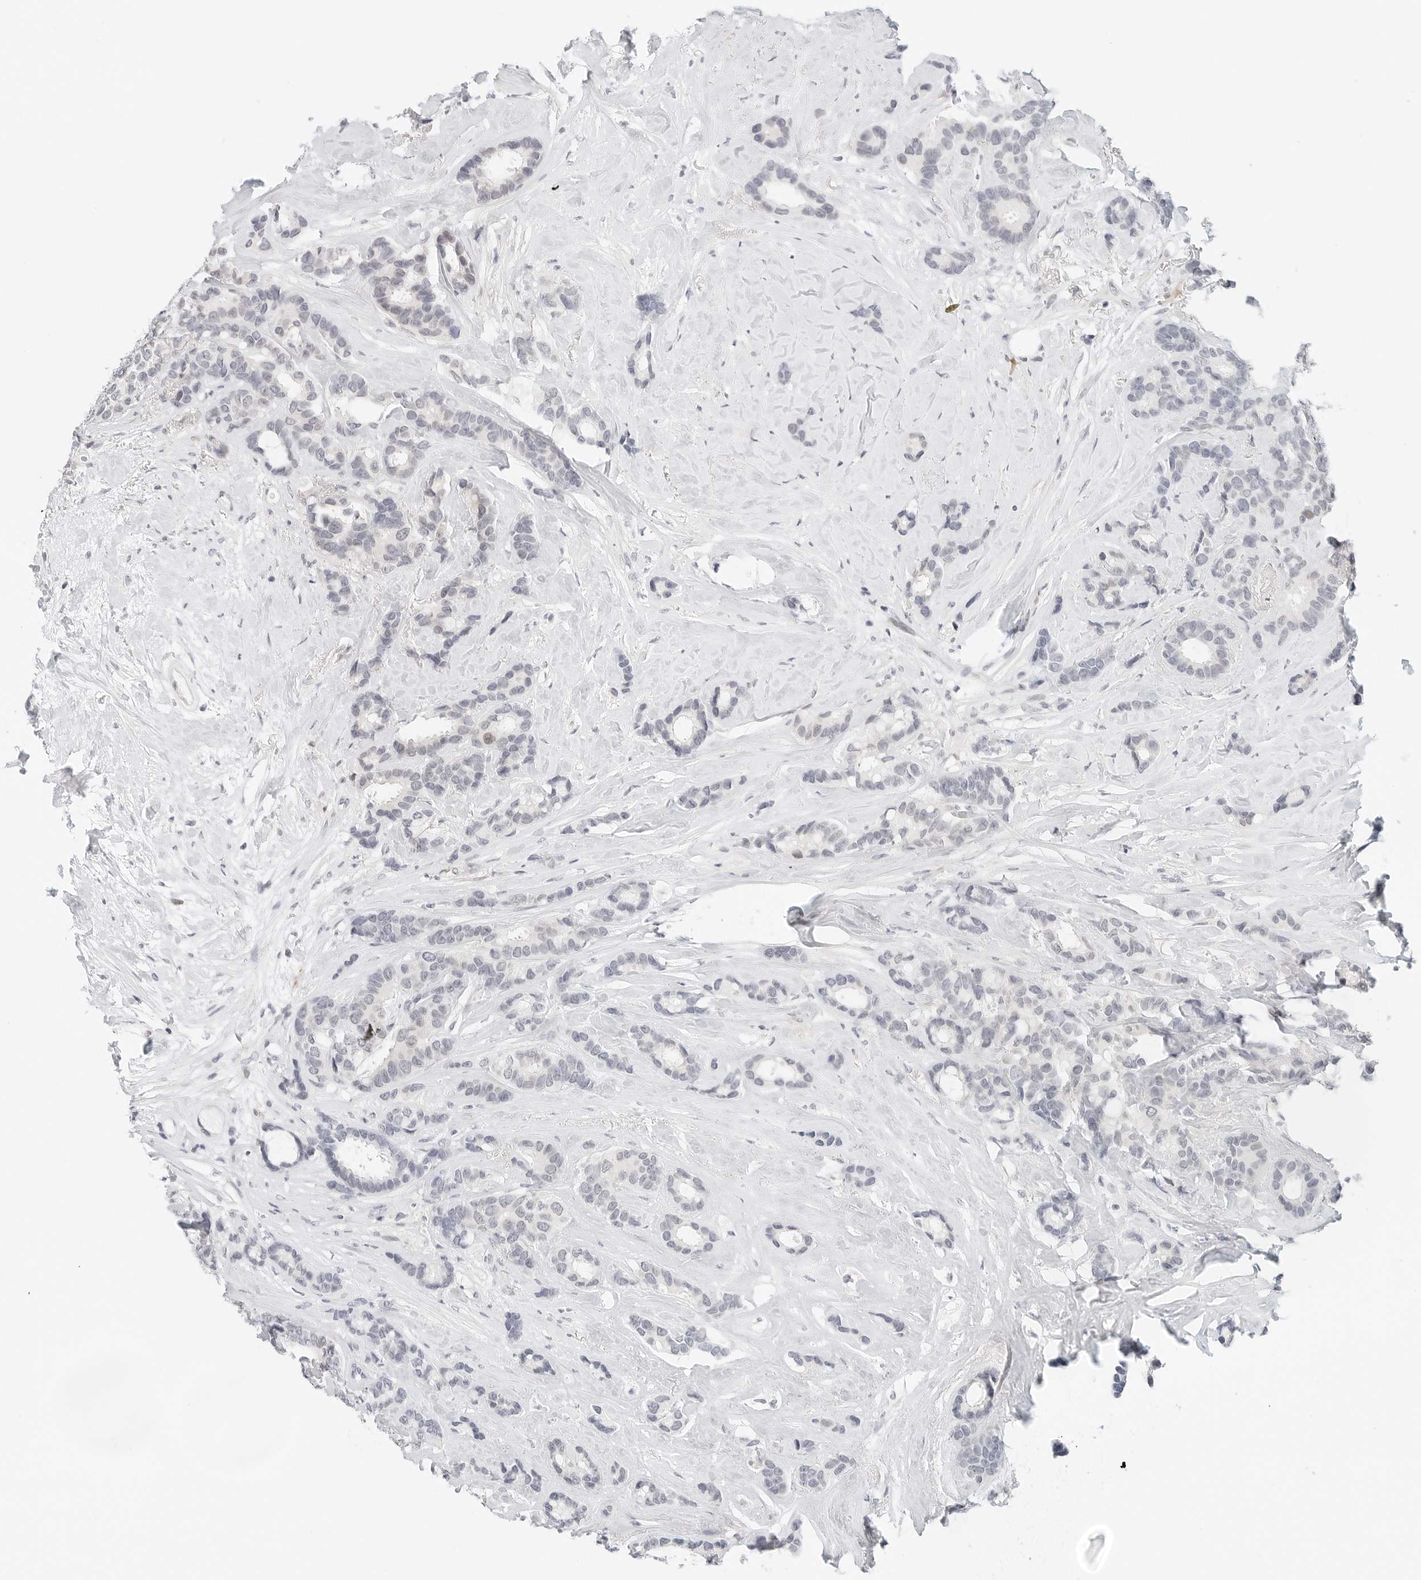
{"staining": {"intensity": "negative", "quantity": "none", "location": "none"}, "tissue": "breast cancer", "cell_type": "Tumor cells", "image_type": "cancer", "snomed": [{"axis": "morphology", "description": "Duct carcinoma"}, {"axis": "topography", "description": "Breast"}], "caption": "The immunohistochemistry image has no significant positivity in tumor cells of breast infiltrating ductal carcinoma tissue. (Brightfield microscopy of DAB immunohistochemistry (IHC) at high magnification).", "gene": "PARP10", "patient": {"sex": "female", "age": 87}}